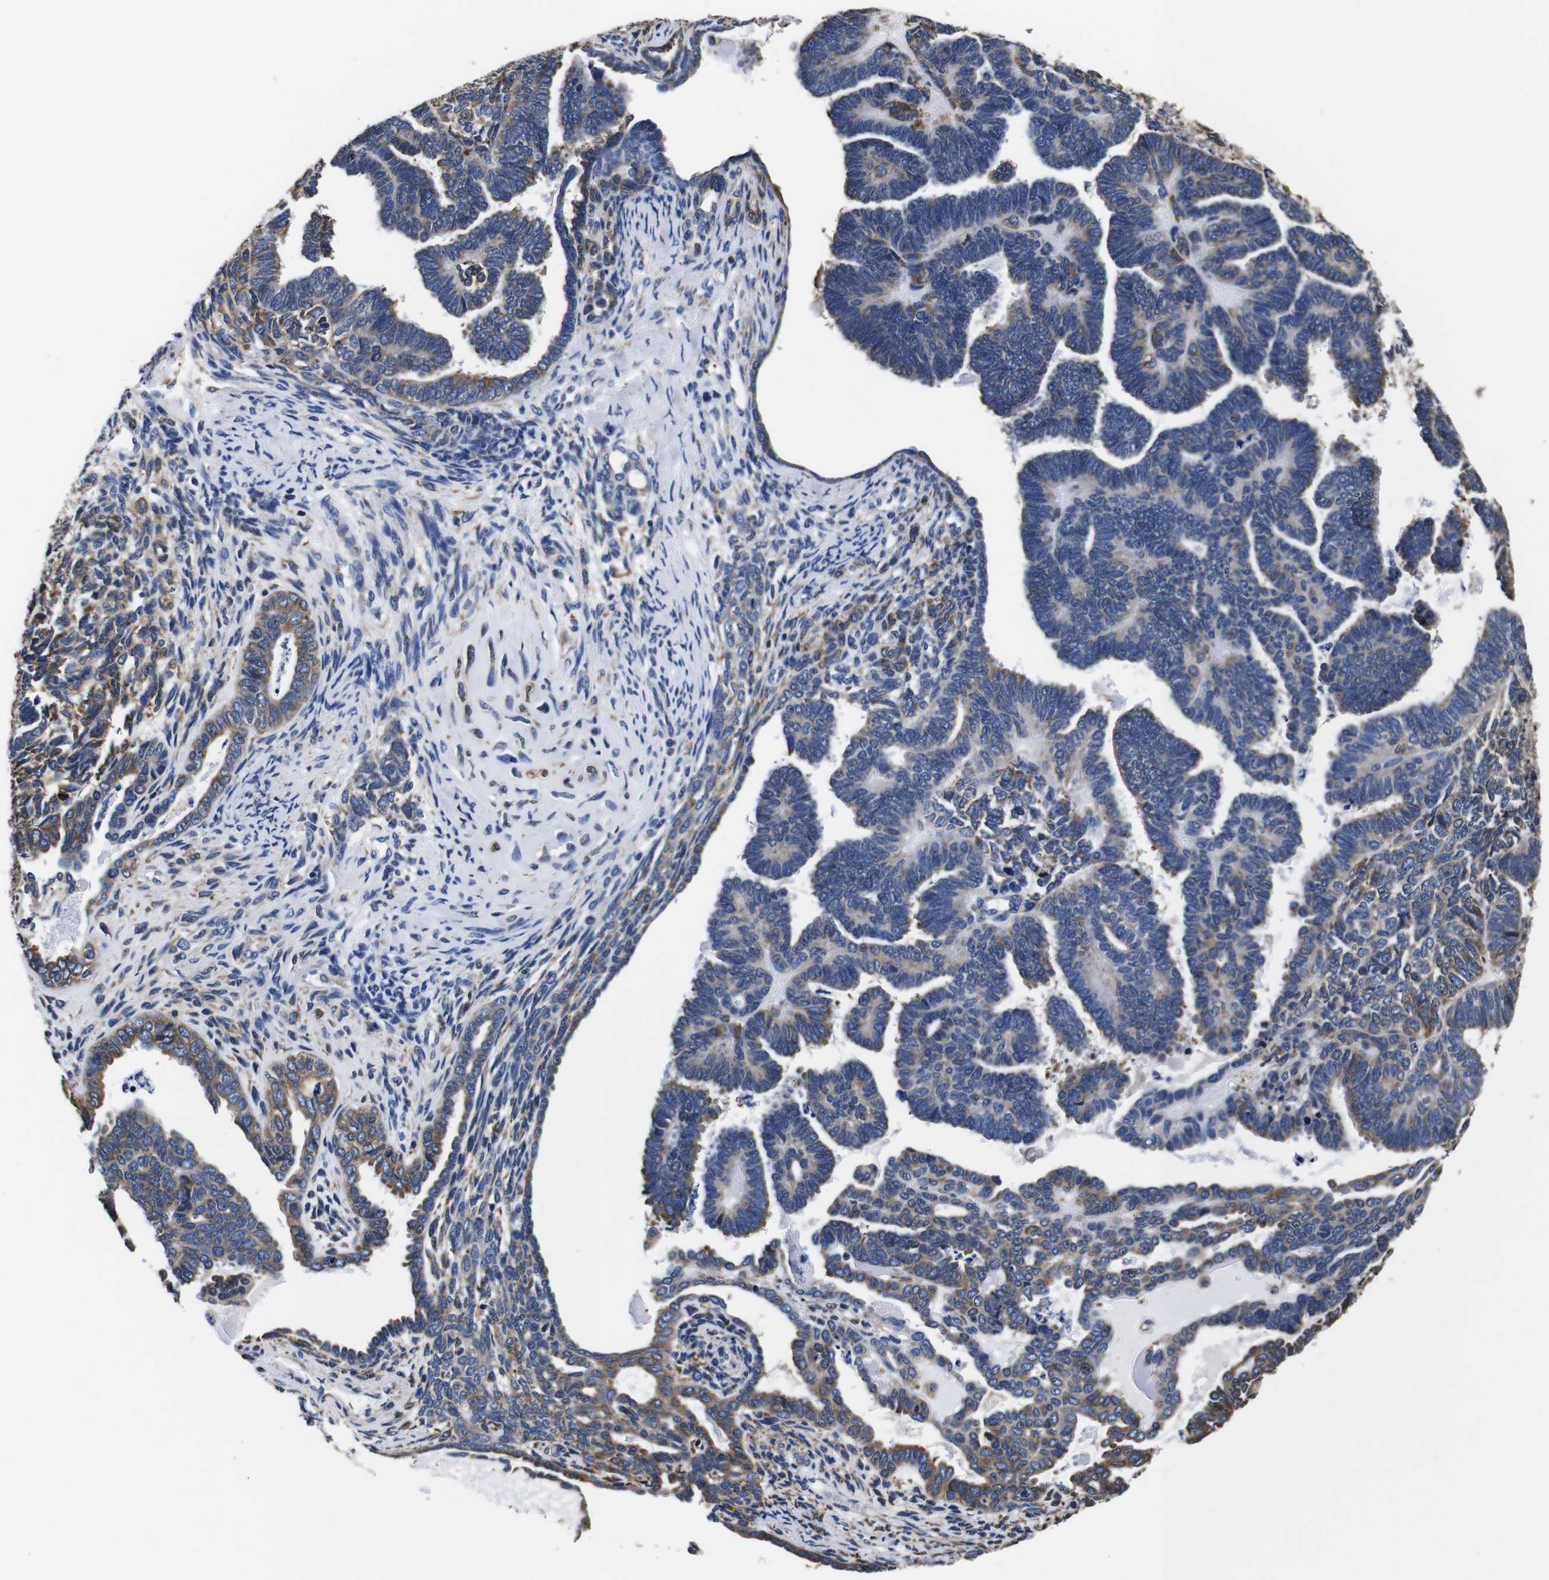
{"staining": {"intensity": "moderate", "quantity": "<25%", "location": "cytoplasmic/membranous"}, "tissue": "endometrial cancer", "cell_type": "Tumor cells", "image_type": "cancer", "snomed": [{"axis": "morphology", "description": "Neoplasm, malignant, NOS"}, {"axis": "topography", "description": "Endometrium"}], "caption": "IHC staining of malignant neoplasm (endometrial), which displays low levels of moderate cytoplasmic/membranous positivity in approximately <25% of tumor cells indicating moderate cytoplasmic/membranous protein expression. The staining was performed using DAB (brown) for protein detection and nuclei were counterstained in hematoxylin (blue).", "gene": "PPIB", "patient": {"sex": "female", "age": 74}}